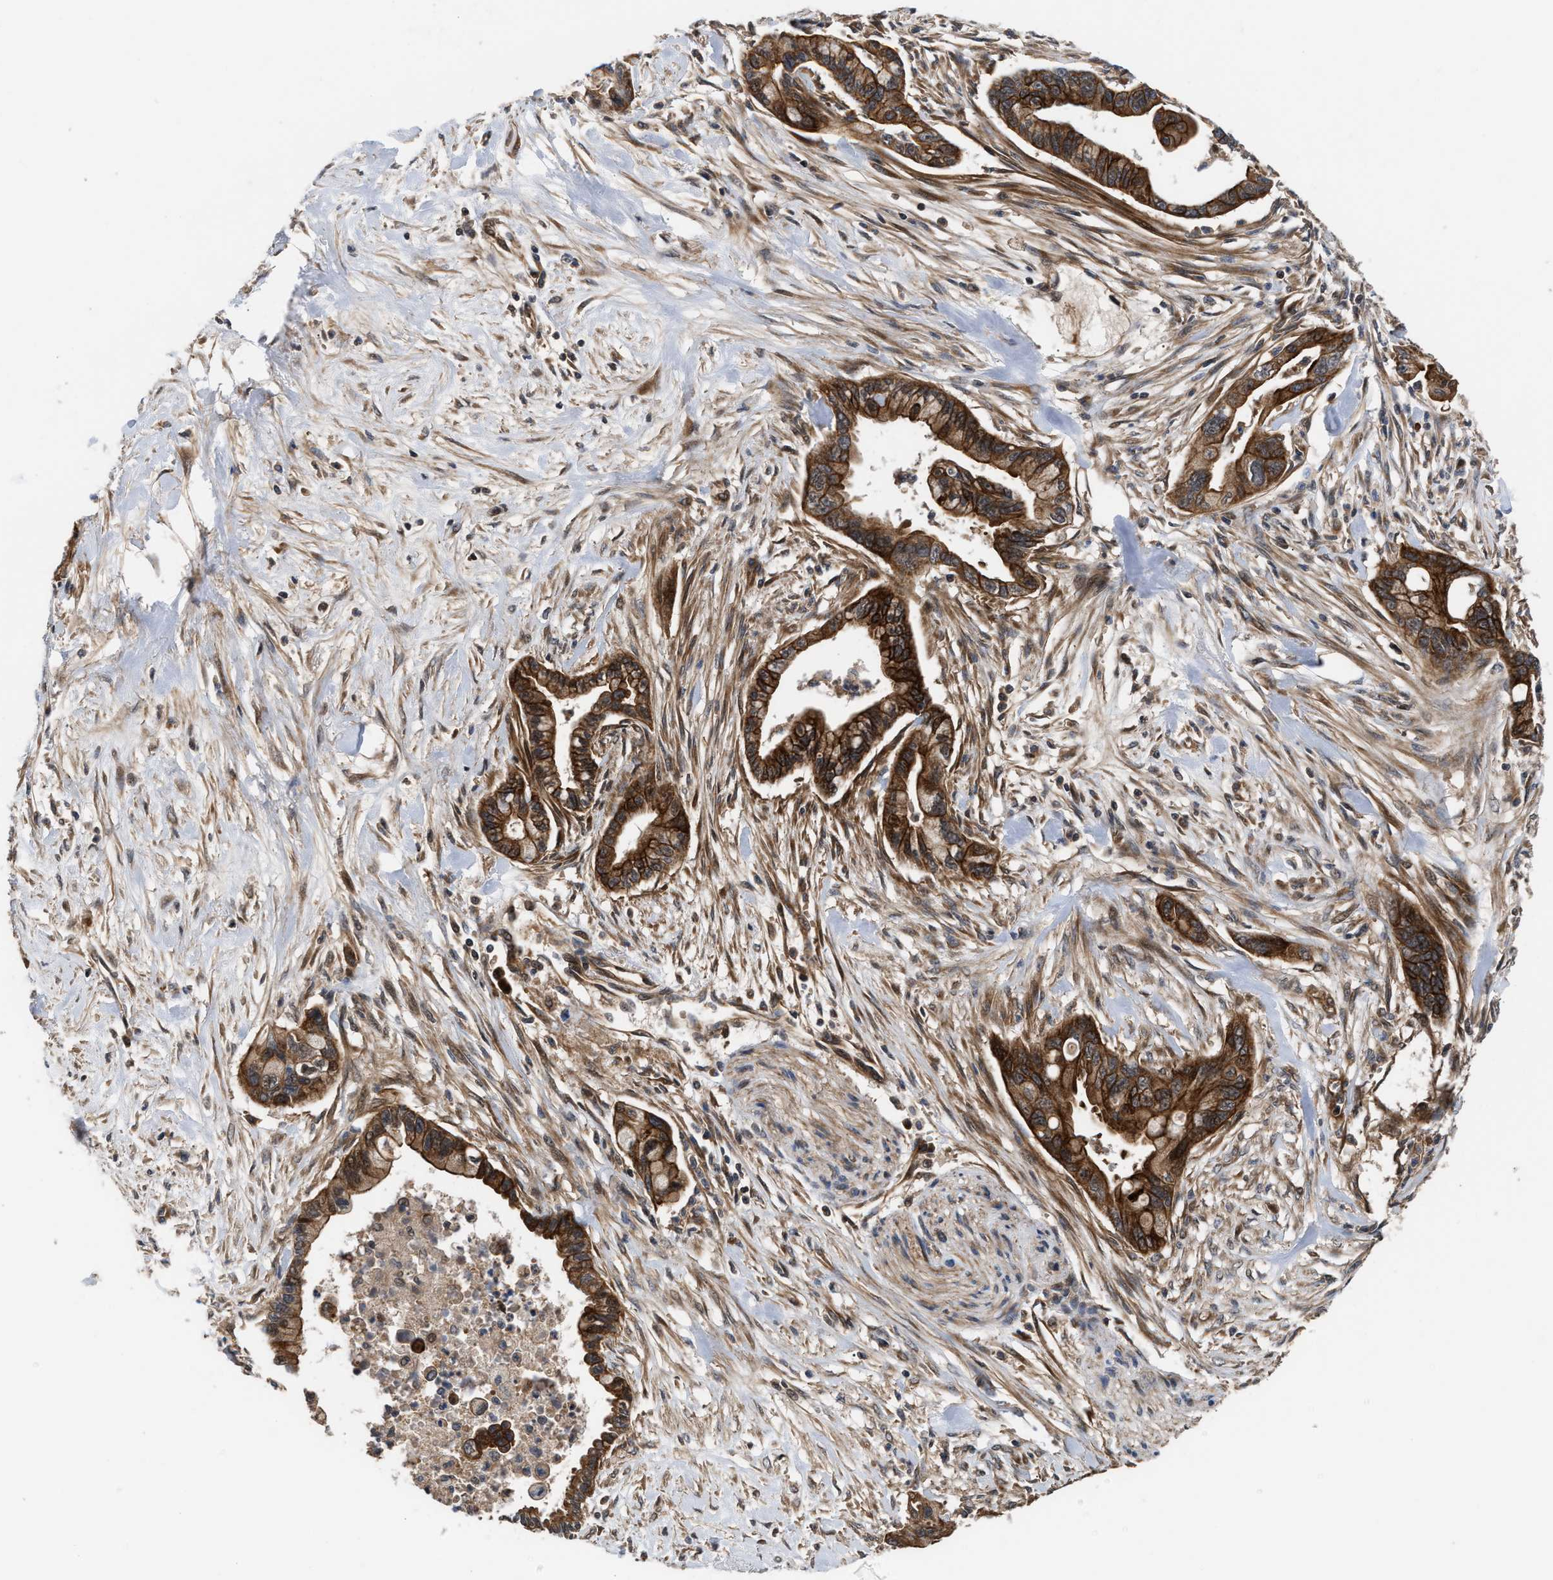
{"staining": {"intensity": "strong", "quantity": ">75%", "location": "cytoplasmic/membranous"}, "tissue": "pancreatic cancer", "cell_type": "Tumor cells", "image_type": "cancer", "snomed": [{"axis": "morphology", "description": "Adenocarcinoma, NOS"}, {"axis": "topography", "description": "Pancreas"}], "caption": "Protein staining reveals strong cytoplasmic/membranous positivity in approximately >75% of tumor cells in adenocarcinoma (pancreatic).", "gene": "STAU1", "patient": {"sex": "male", "age": 70}}